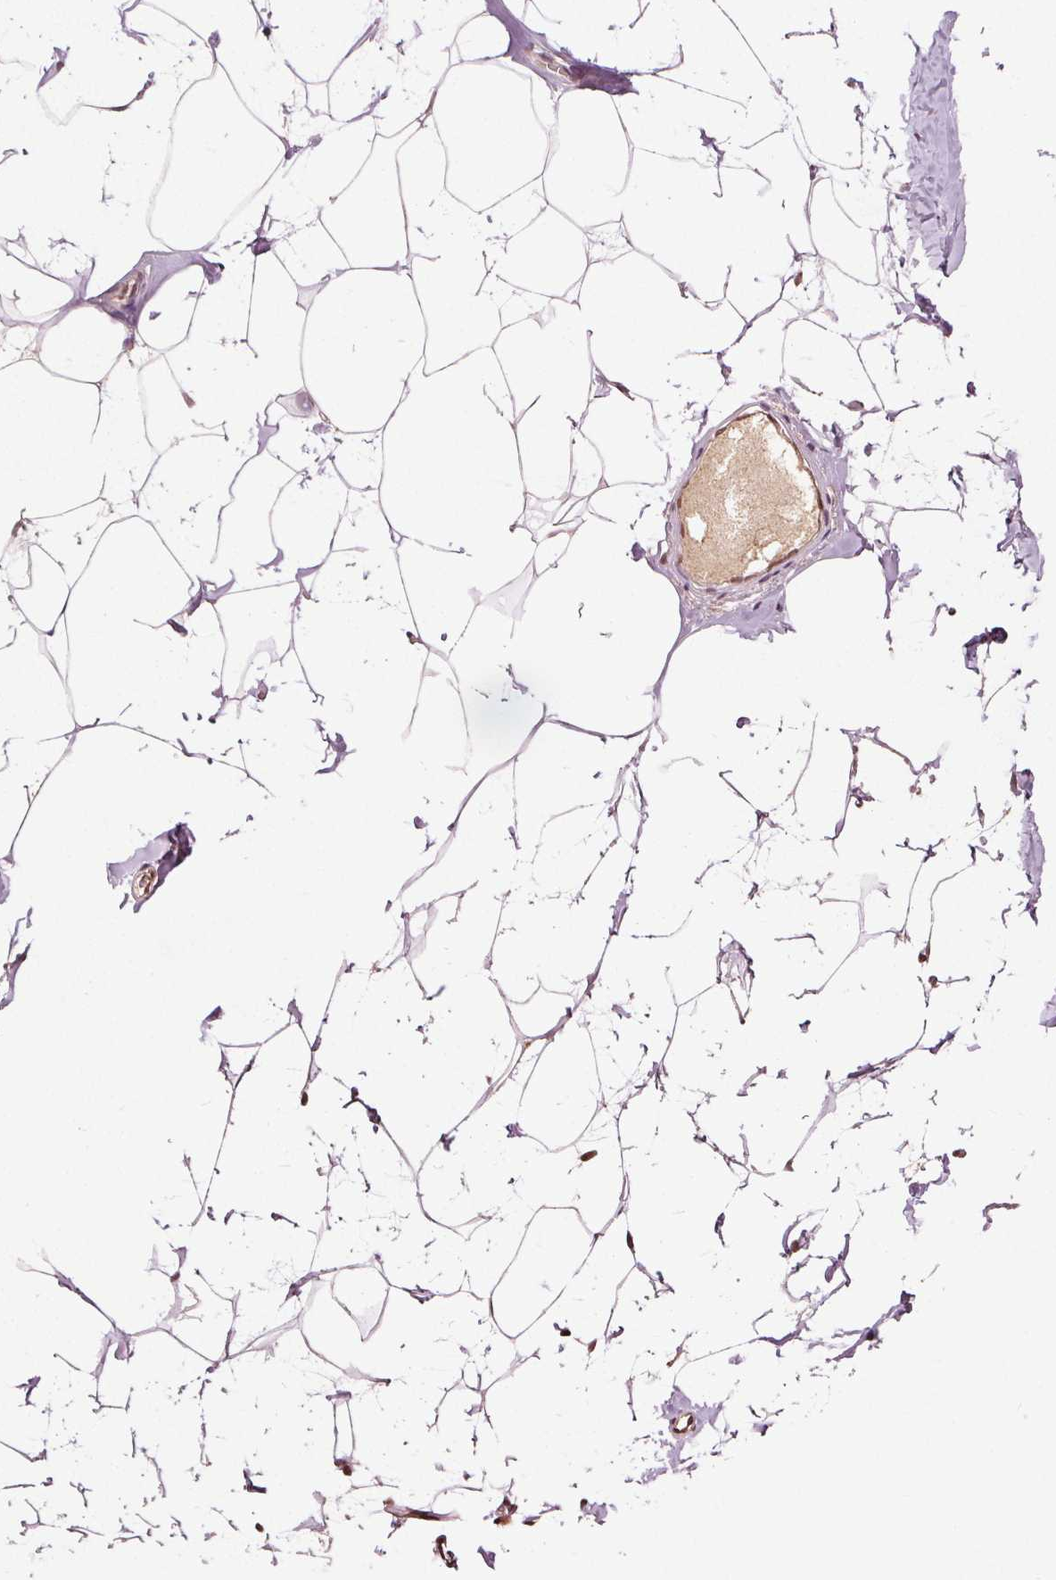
{"staining": {"intensity": "moderate", "quantity": "25%-75%", "location": "nuclear"}, "tissue": "breast", "cell_type": "Adipocytes", "image_type": "normal", "snomed": [{"axis": "morphology", "description": "Normal tissue, NOS"}, {"axis": "topography", "description": "Breast"}], "caption": "Immunohistochemical staining of benign human breast demonstrates medium levels of moderate nuclear staining in approximately 25%-75% of adipocytes.", "gene": "DDX11", "patient": {"sex": "female", "age": 32}}